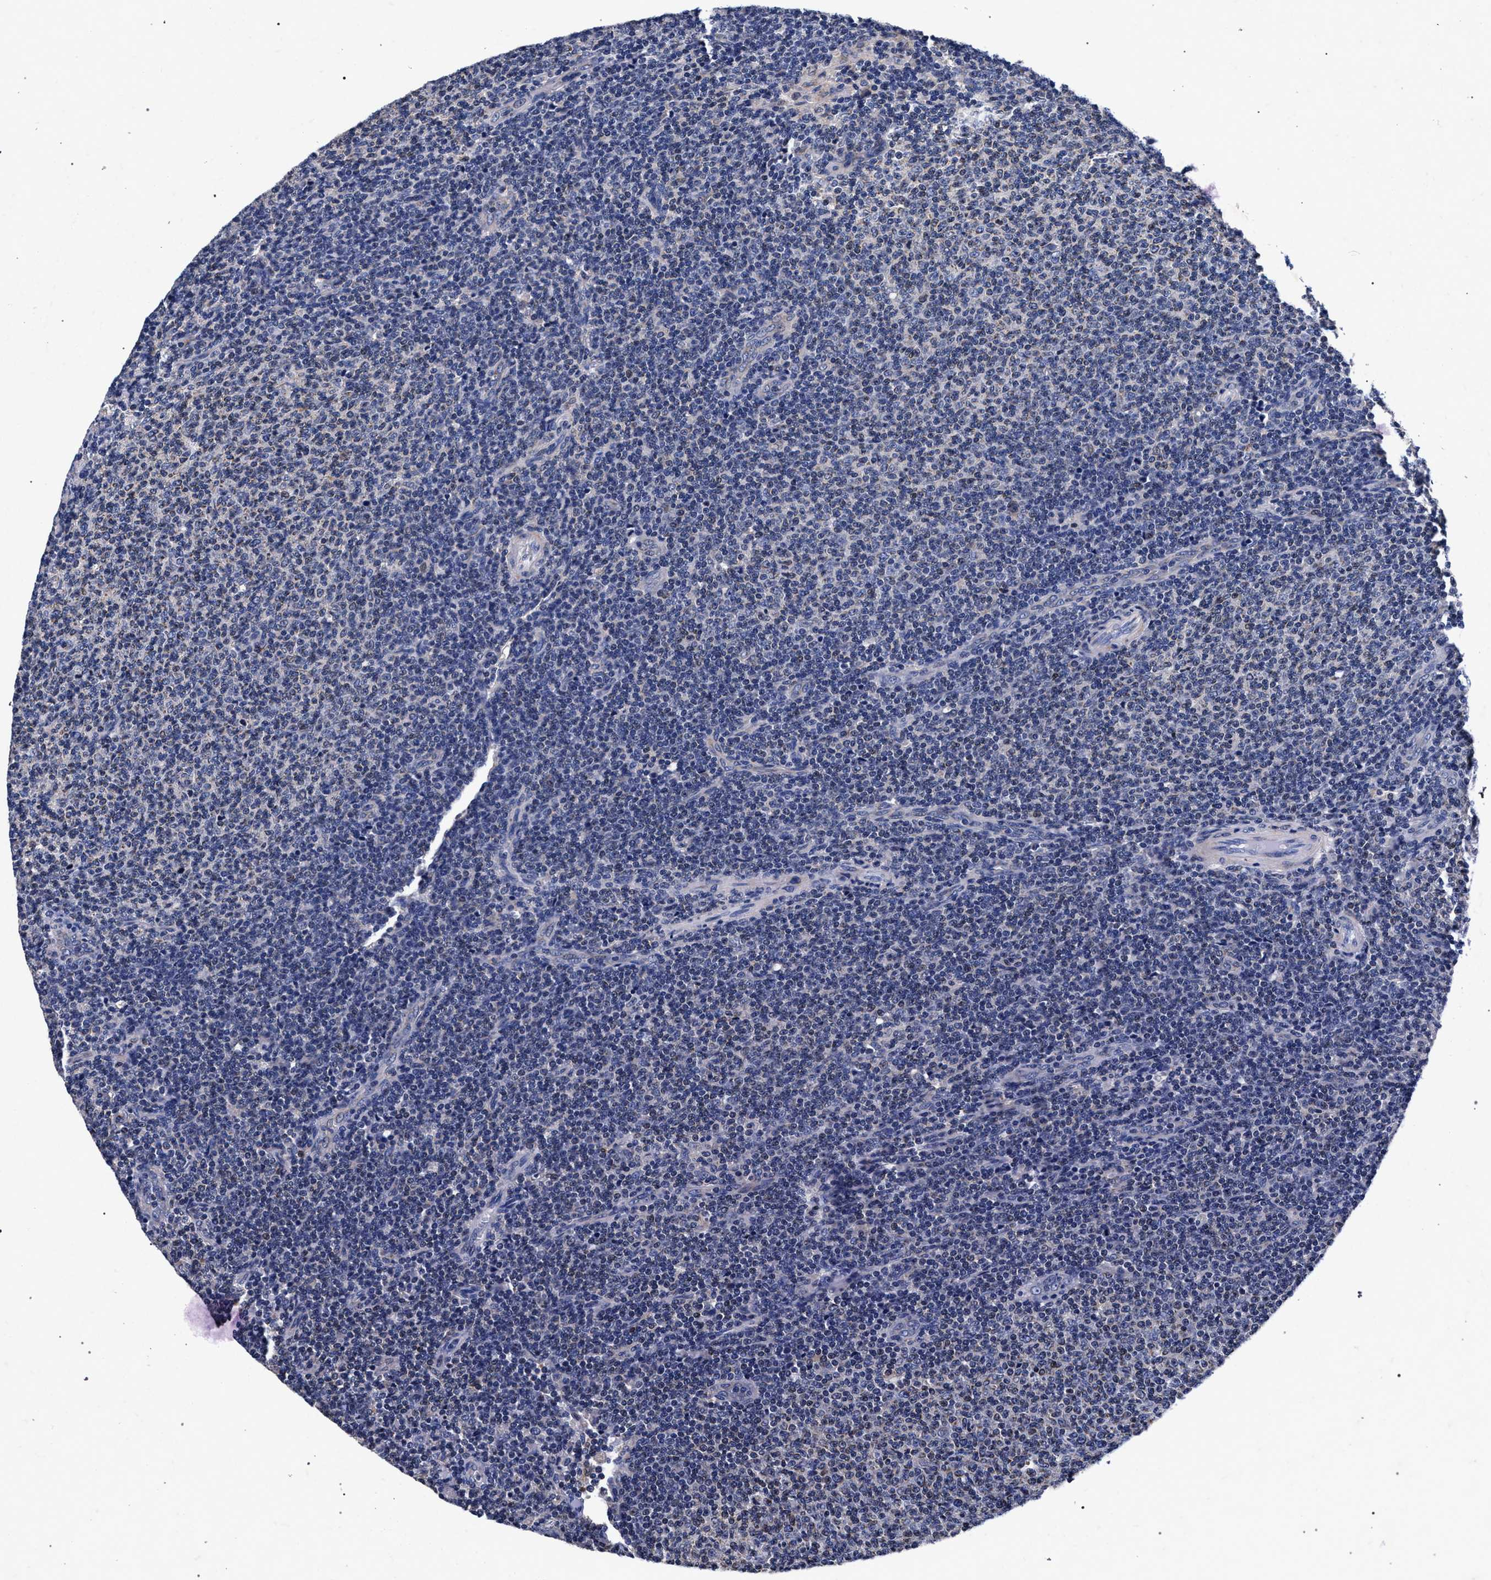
{"staining": {"intensity": "negative", "quantity": "none", "location": "none"}, "tissue": "lymphoma", "cell_type": "Tumor cells", "image_type": "cancer", "snomed": [{"axis": "morphology", "description": "Malignant lymphoma, non-Hodgkin's type, Low grade"}, {"axis": "topography", "description": "Lymph node"}], "caption": "High power microscopy histopathology image of an IHC histopathology image of lymphoma, revealing no significant expression in tumor cells. (Immunohistochemistry, brightfield microscopy, high magnification).", "gene": "HSD17B14", "patient": {"sex": "male", "age": 66}}